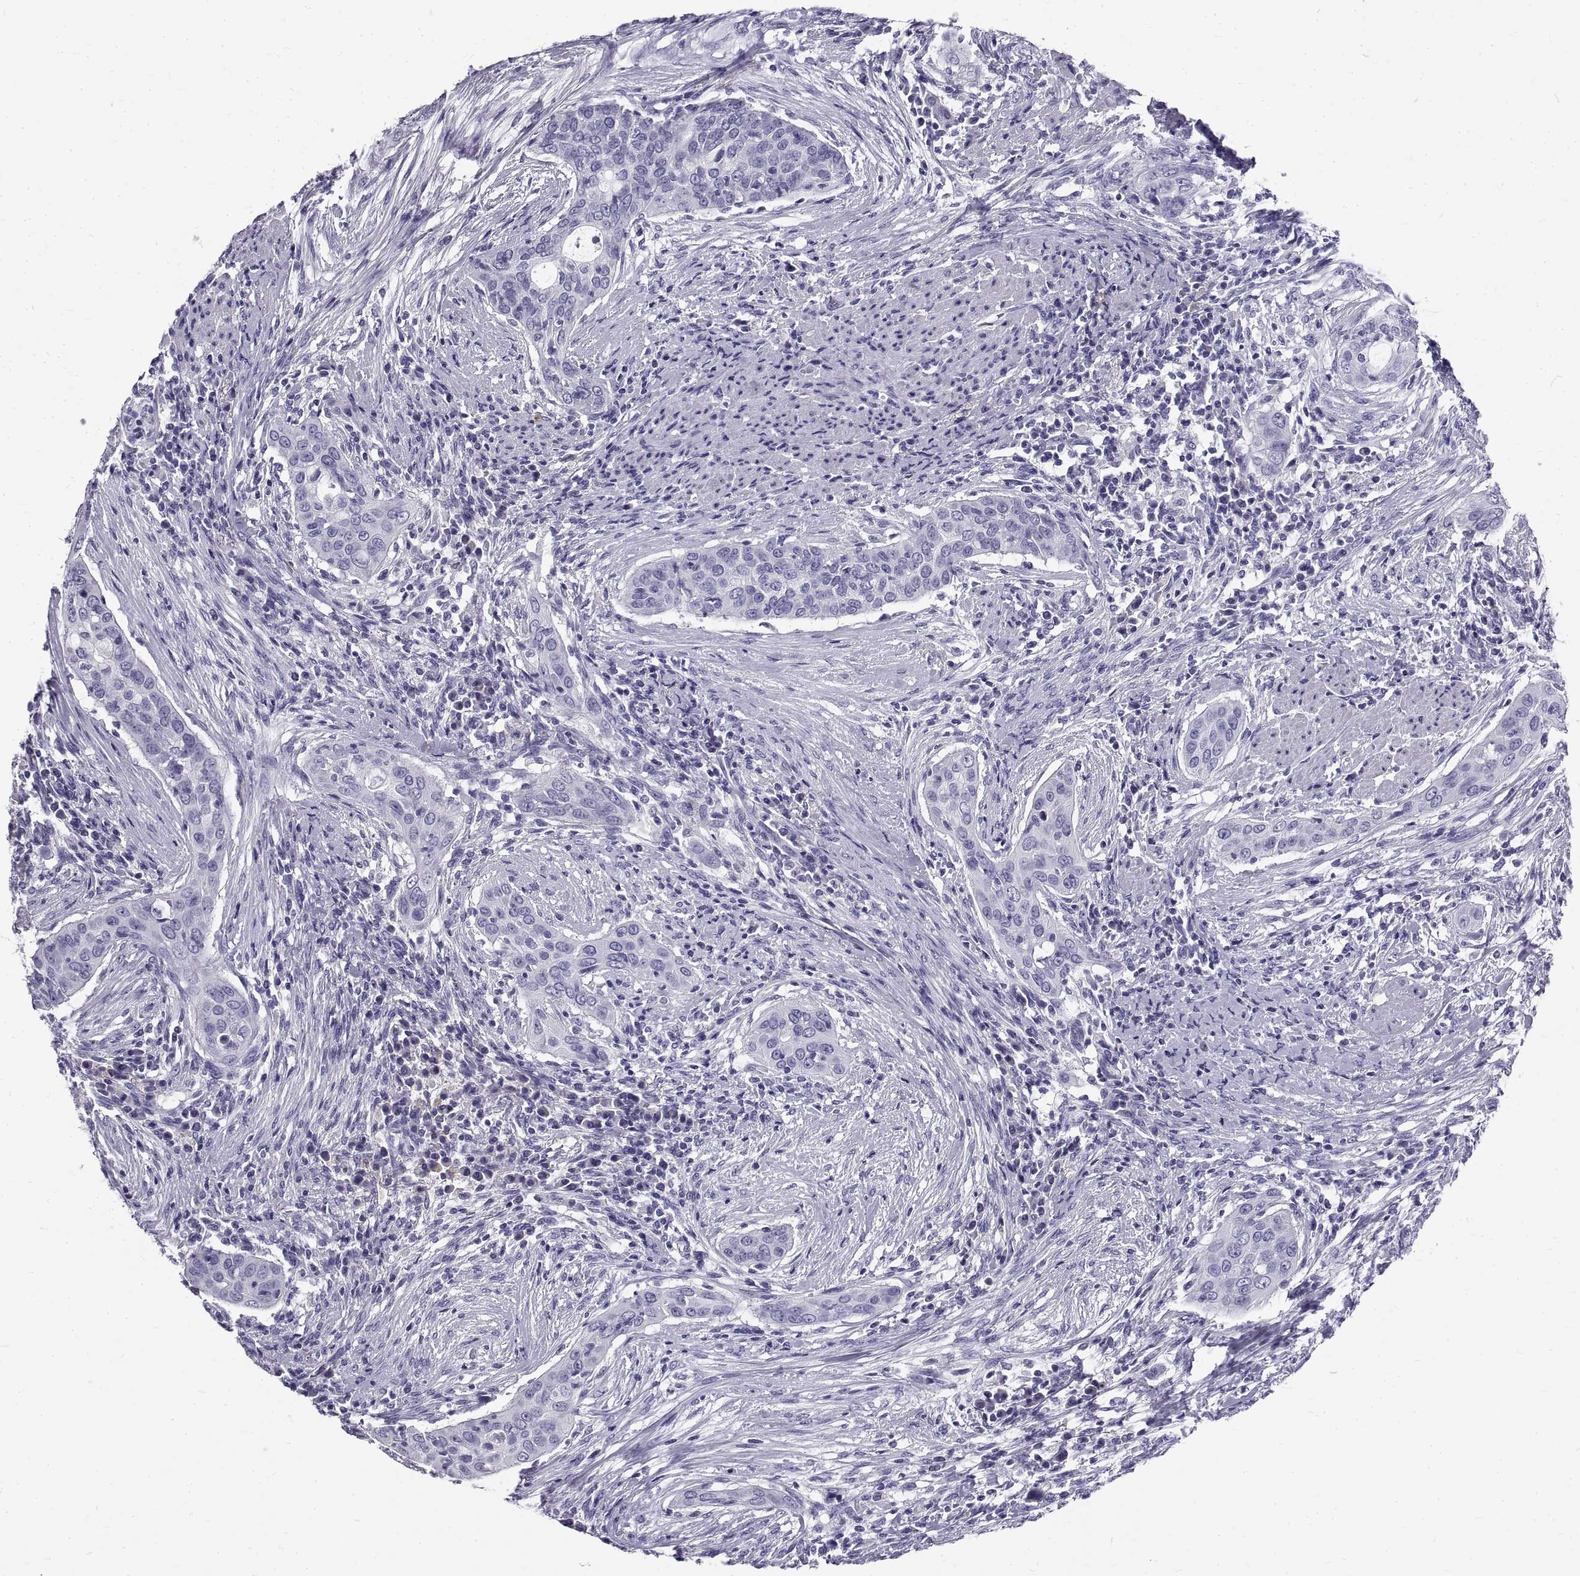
{"staining": {"intensity": "negative", "quantity": "none", "location": "none"}, "tissue": "urothelial cancer", "cell_type": "Tumor cells", "image_type": "cancer", "snomed": [{"axis": "morphology", "description": "Urothelial carcinoma, High grade"}, {"axis": "topography", "description": "Urinary bladder"}], "caption": "The IHC photomicrograph has no significant staining in tumor cells of urothelial carcinoma (high-grade) tissue.", "gene": "GNG12", "patient": {"sex": "male", "age": 82}}